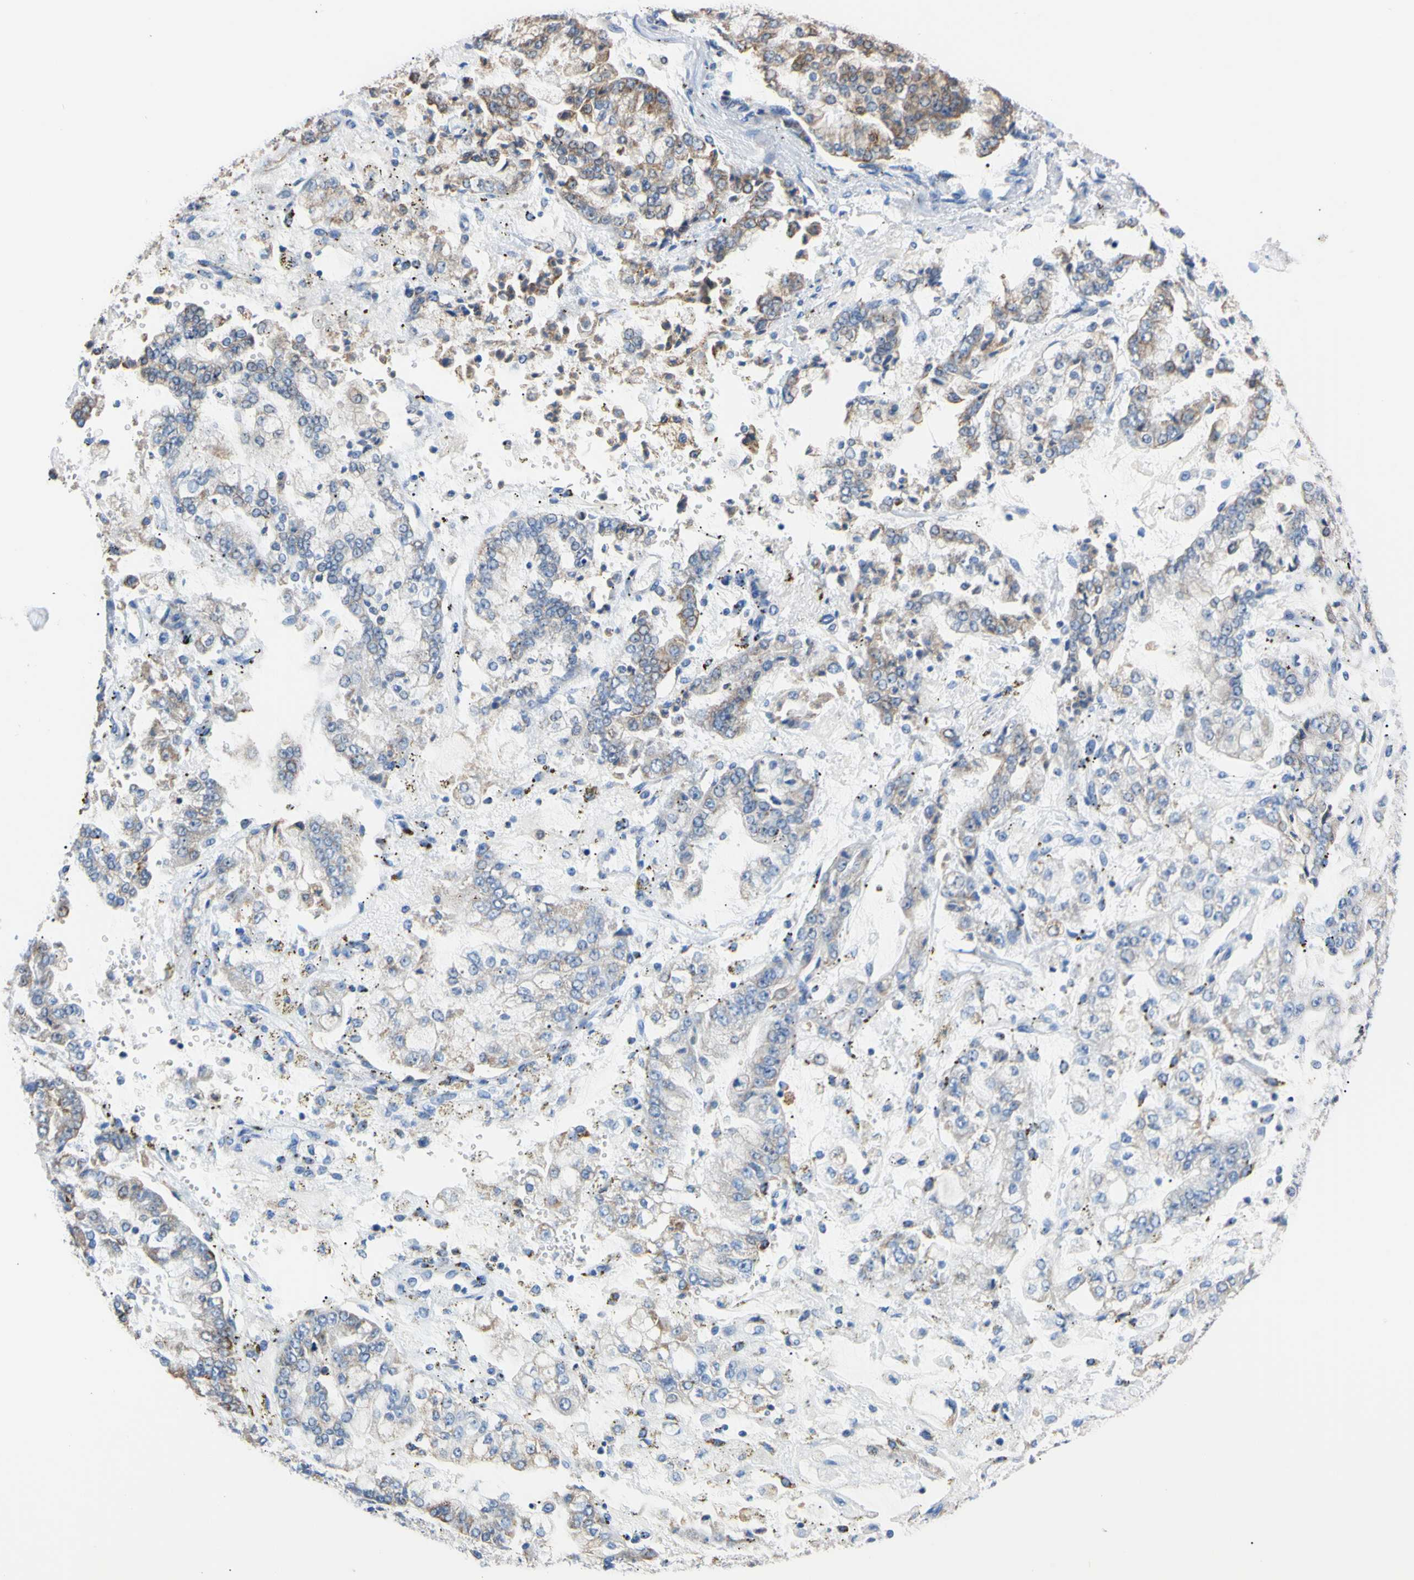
{"staining": {"intensity": "moderate", "quantity": "<25%", "location": "cytoplasmic/membranous"}, "tissue": "stomach cancer", "cell_type": "Tumor cells", "image_type": "cancer", "snomed": [{"axis": "morphology", "description": "Adenocarcinoma, NOS"}, {"axis": "topography", "description": "Stomach"}], "caption": "Immunohistochemistry of adenocarcinoma (stomach) exhibits low levels of moderate cytoplasmic/membranous expression in about <25% of tumor cells. The protein is stained brown, and the nuclei are stained in blue (DAB (3,3'-diaminobenzidine) IHC with brightfield microscopy, high magnification).", "gene": "CLPP", "patient": {"sex": "male", "age": 76}}